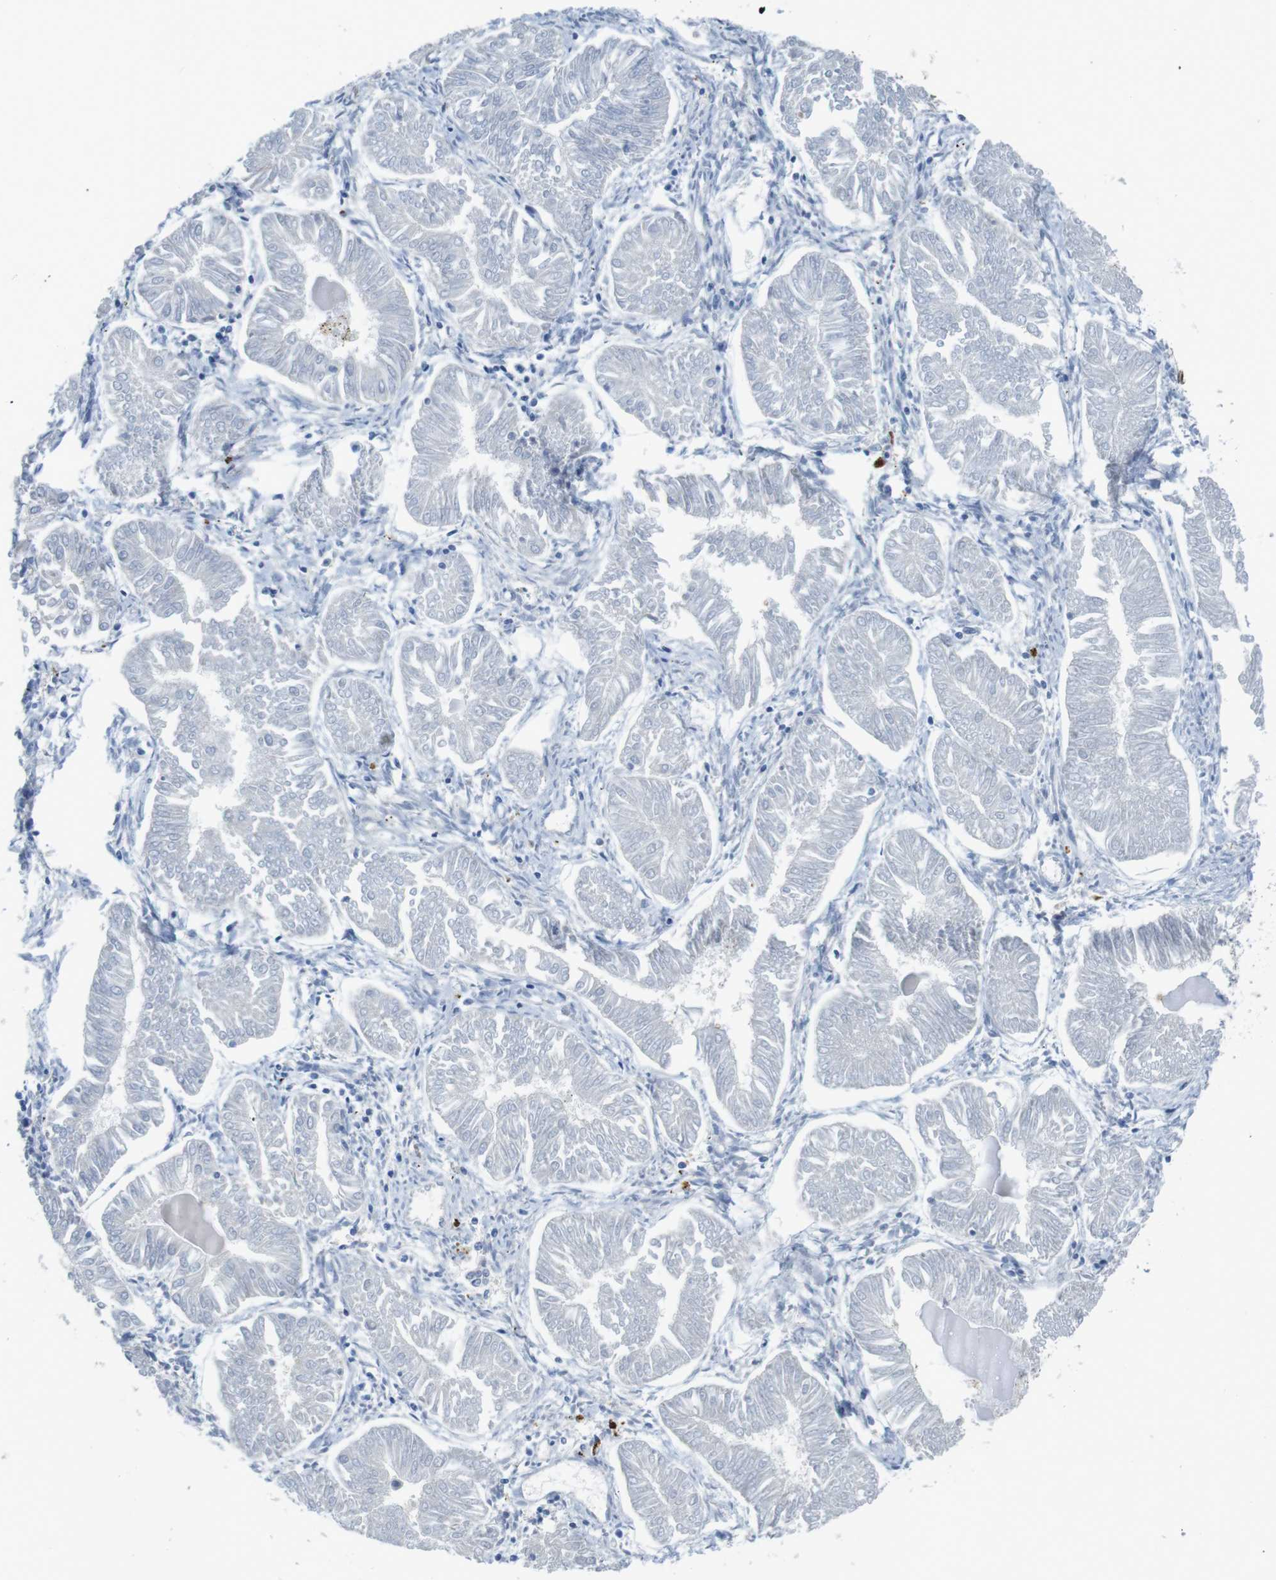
{"staining": {"intensity": "negative", "quantity": "none", "location": "none"}, "tissue": "endometrial cancer", "cell_type": "Tumor cells", "image_type": "cancer", "snomed": [{"axis": "morphology", "description": "Adenocarcinoma, NOS"}, {"axis": "topography", "description": "Endometrium"}], "caption": "Protein analysis of endometrial adenocarcinoma exhibits no significant expression in tumor cells.", "gene": "TMEM234", "patient": {"sex": "female", "age": 53}}